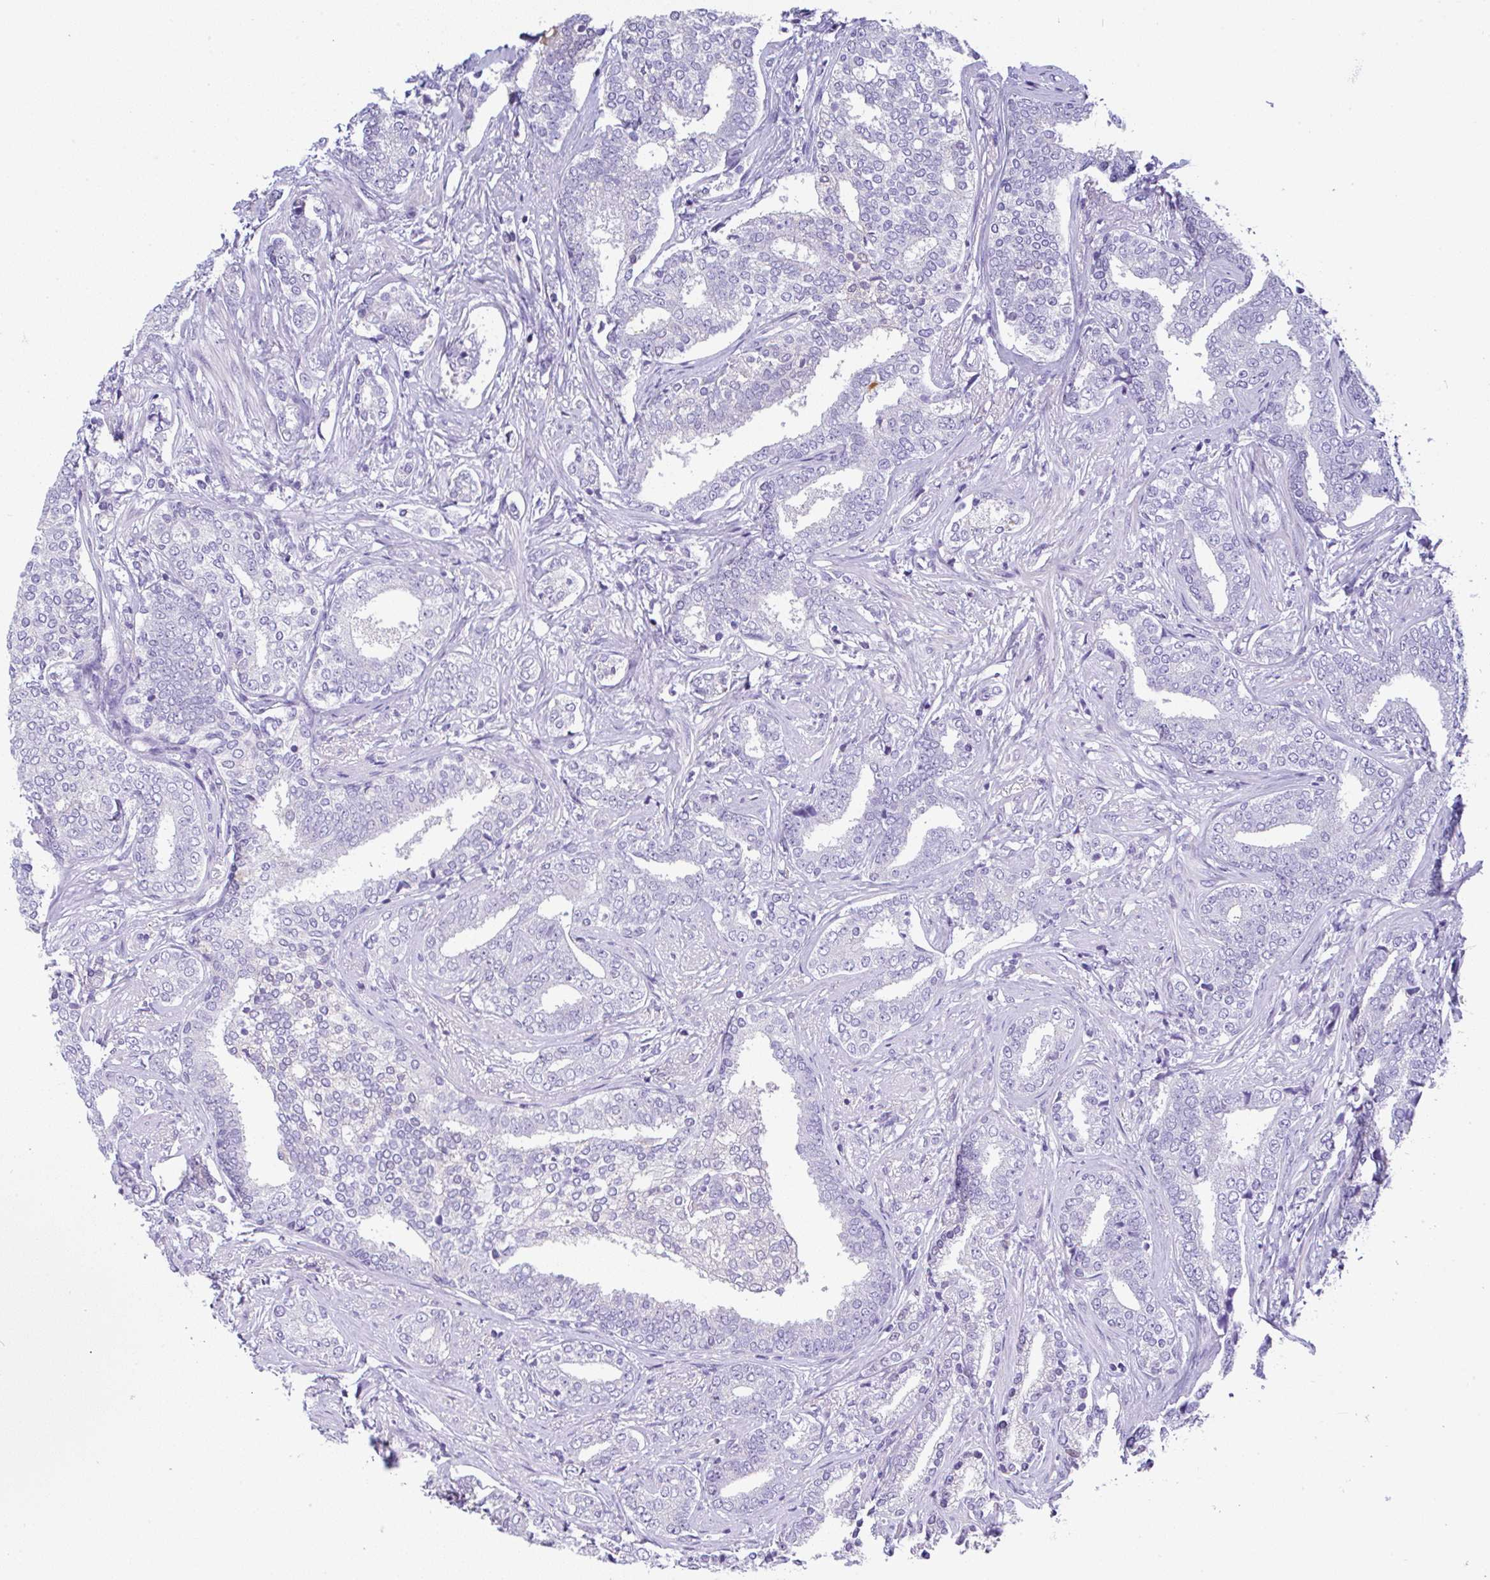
{"staining": {"intensity": "negative", "quantity": "none", "location": "none"}, "tissue": "prostate cancer", "cell_type": "Tumor cells", "image_type": "cancer", "snomed": [{"axis": "morphology", "description": "Adenocarcinoma, High grade"}, {"axis": "topography", "description": "Prostate"}], "caption": "Image shows no protein expression in tumor cells of prostate cancer (high-grade adenocarcinoma) tissue.", "gene": "SERPINE3", "patient": {"sex": "male", "age": 72}}